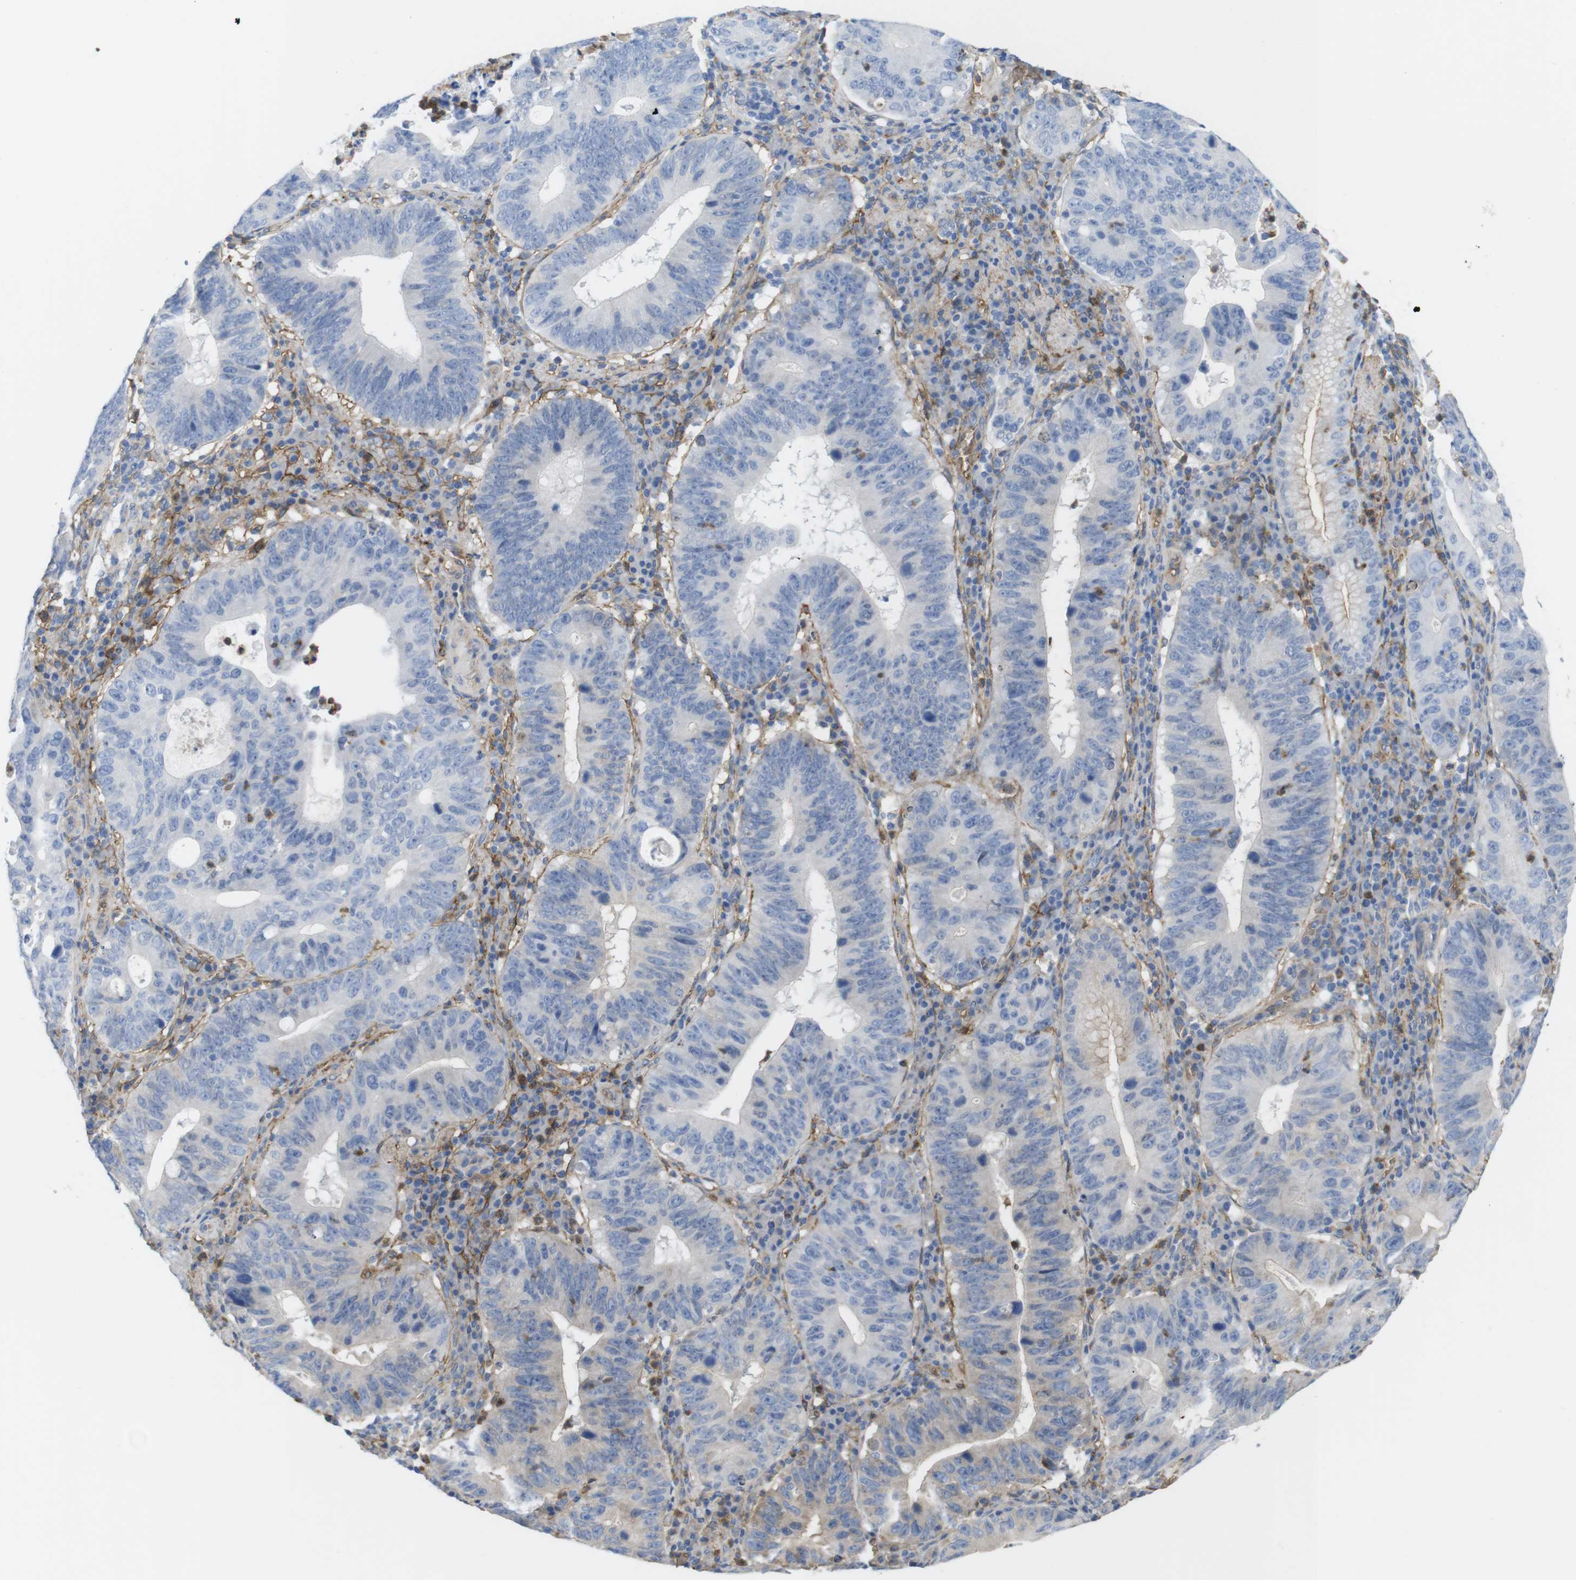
{"staining": {"intensity": "moderate", "quantity": "25%-75%", "location": "cytoplasmic/membranous"}, "tissue": "stomach cancer", "cell_type": "Tumor cells", "image_type": "cancer", "snomed": [{"axis": "morphology", "description": "Adenocarcinoma, NOS"}, {"axis": "topography", "description": "Stomach"}], "caption": "DAB immunohistochemical staining of stomach cancer demonstrates moderate cytoplasmic/membranous protein expression in about 25%-75% of tumor cells.", "gene": "CYBRD1", "patient": {"sex": "male", "age": 59}}